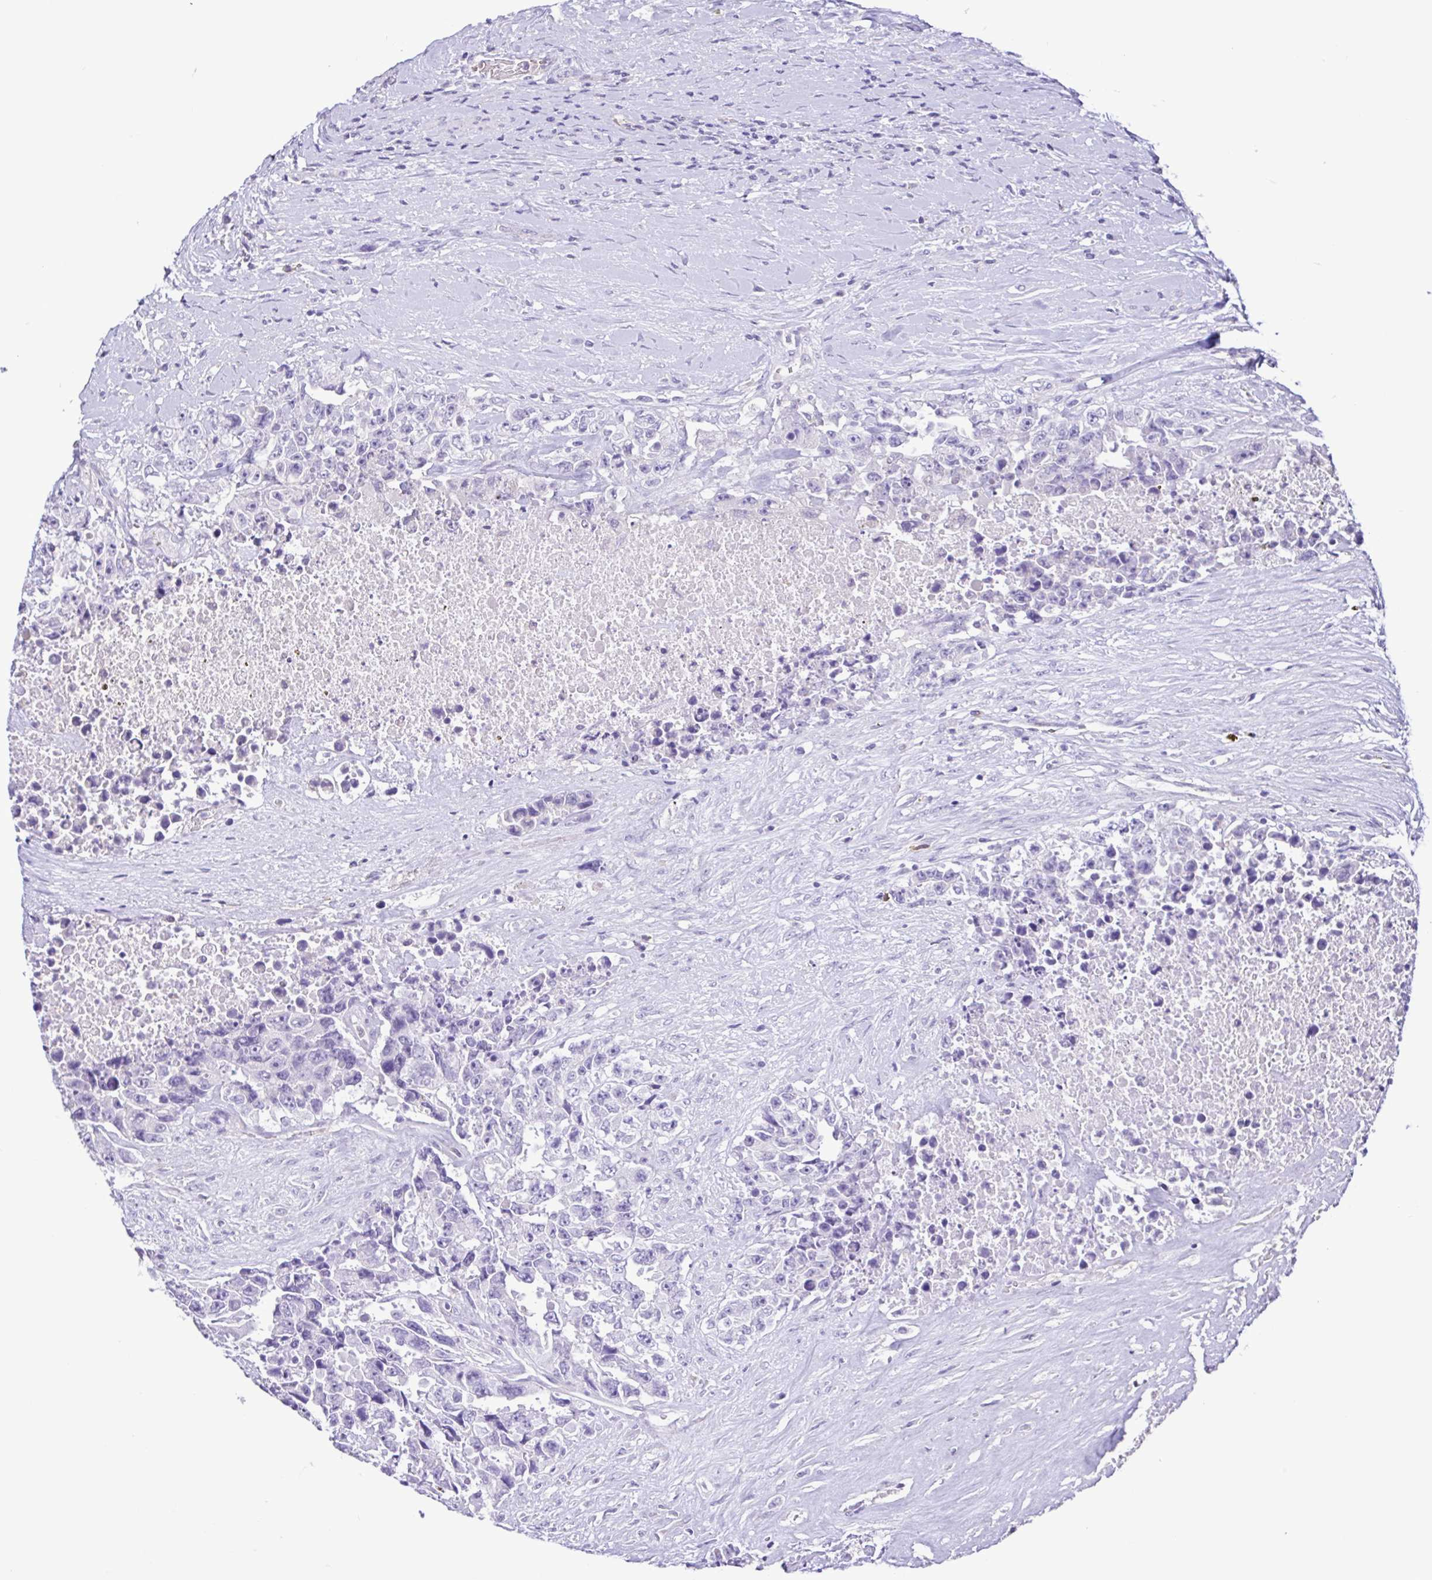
{"staining": {"intensity": "negative", "quantity": "none", "location": "none"}, "tissue": "testis cancer", "cell_type": "Tumor cells", "image_type": "cancer", "snomed": [{"axis": "morphology", "description": "Carcinoma, Embryonal, NOS"}, {"axis": "topography", "description": "Testis"}], "caption": "The photomicrograph exhibits no significant positivity in tumor cells of embryonal carcinoma (testis).", "gene": "CBY2", "patient": {"sex": "male", "age": 24}}